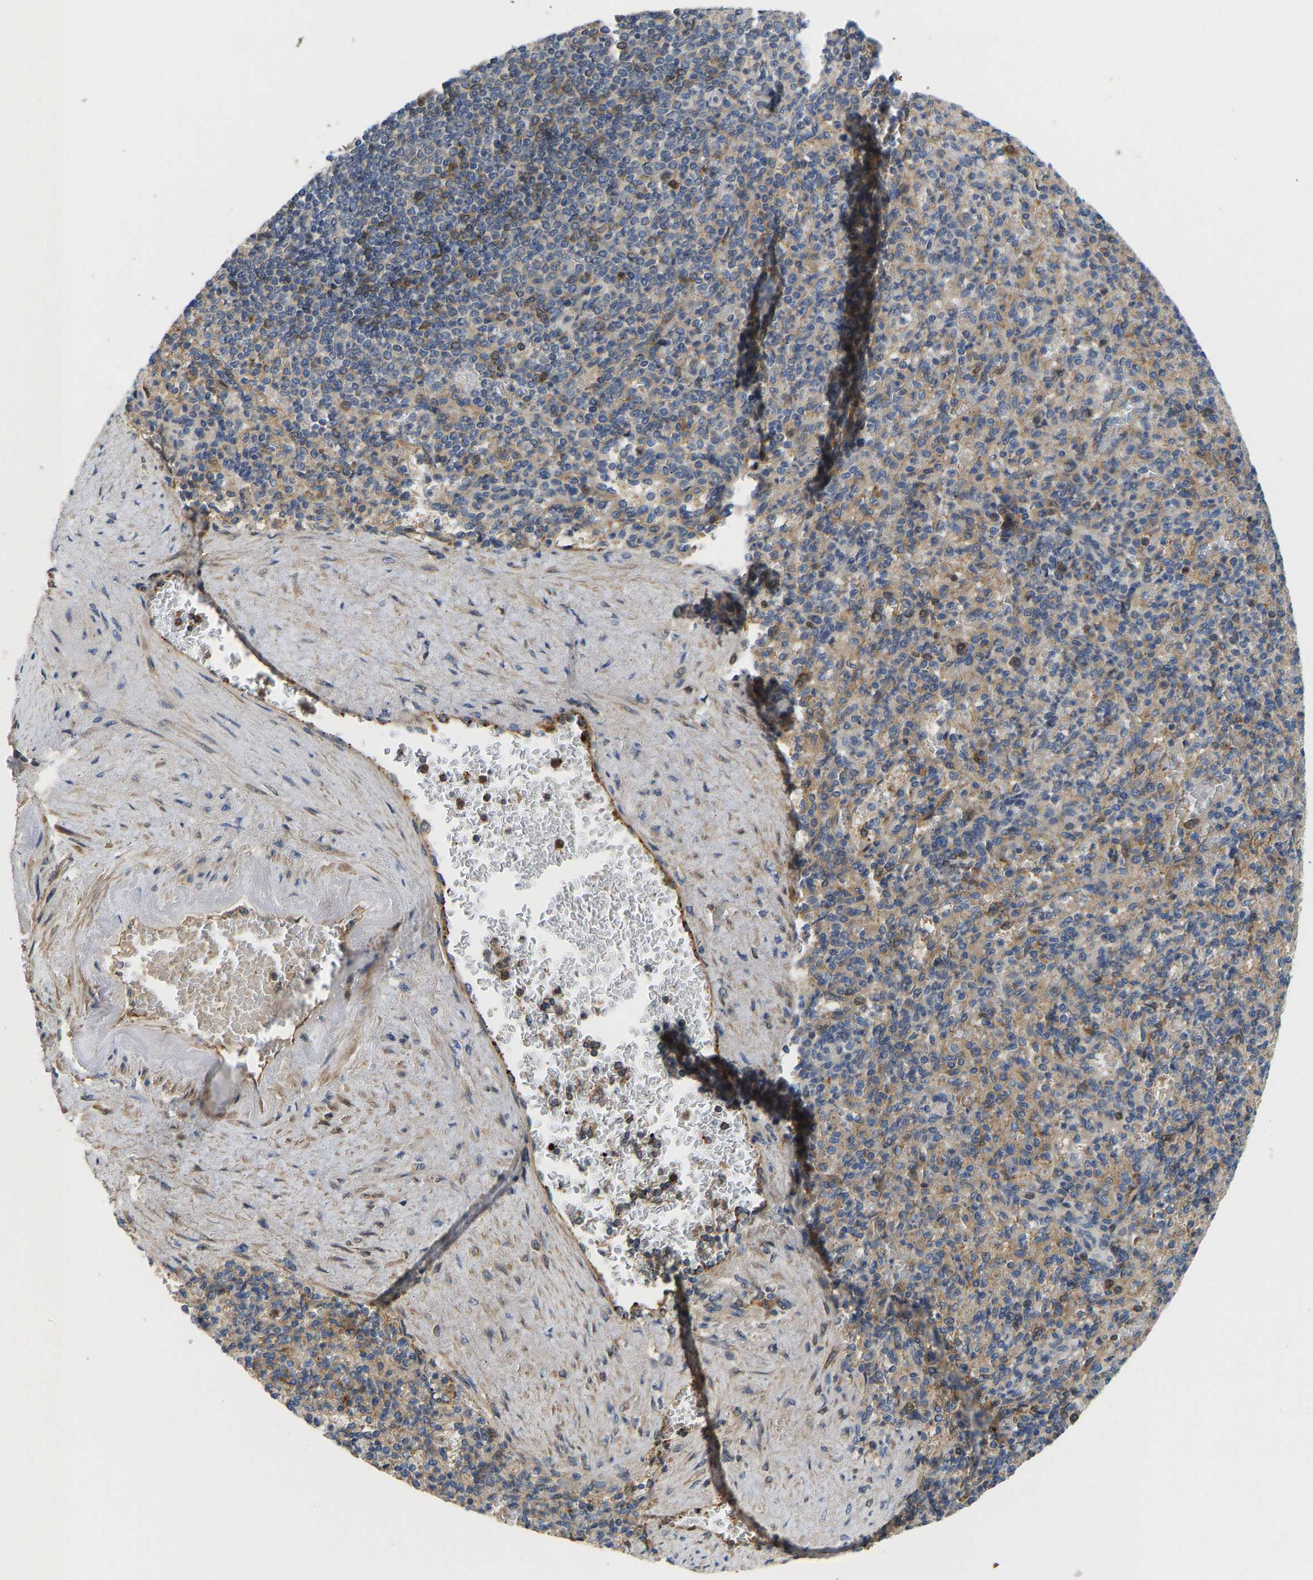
{"staining": {"intensity": "moderate", "quantity": "<25%", "location": "cytoplasmic/membranous"}, "tissue": "spleen", "cell_type": "Cells in red pulp", "image_type": "normal", "snomed": [{"axis": "morphology", "description": "Normal tissue, NOS"}, {"axis": "topography", "description": "Spleen"}], "caption": "Human spleen stained for a protein (brown) reveals moderate cytoplasmic/membranous positive staining in about <25% of cells in red pulp.", "gene": "VCPKMT", "patient": {"sex": "female", "age": 74}}